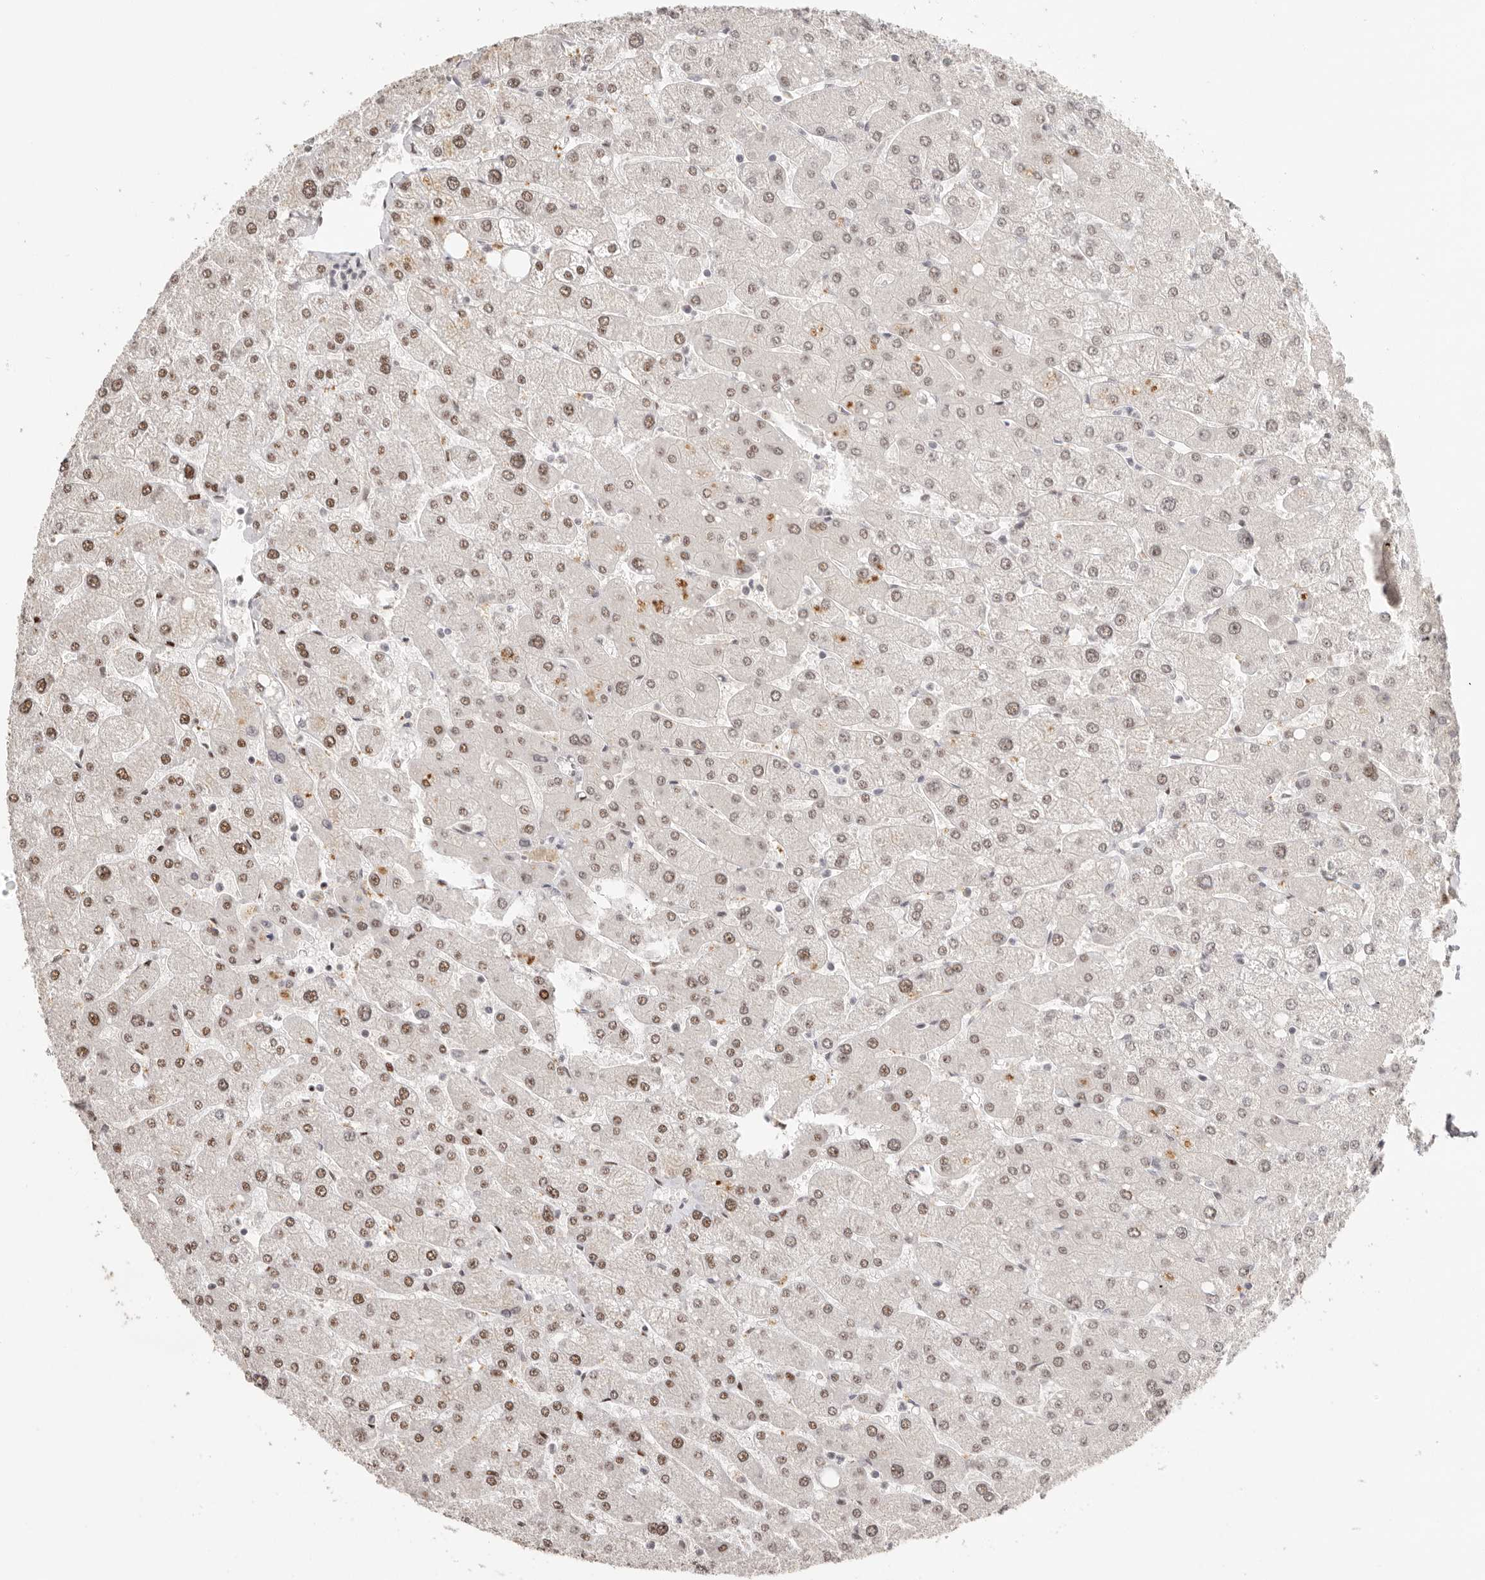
{"staining": {"intensity": "moderate", "quantity": "<25%", "location": "nuclear"}, "tissue": "liver", "cell_type": "Cholangiocytes", "image_type": "normal", "snomed": [{"axis": "morphology", "description": "Normal tissue, NOS"}, {"axis": "topography", "description": "Liver"}], "caption": "Immunohistochemical staining of benign human liver demonstrates moderate nuclear protein staining in approximately <25% of cholangiocytes. The staining was performed using DAB (3,3'-diaminobenzidine) to visualize the protein expression in brown, while the nuclei were stained in blue with hematoxylin (Magnification: 20x).", "gene": "GPBP1L1", "patient": {"sex": "male", "age": 55}}